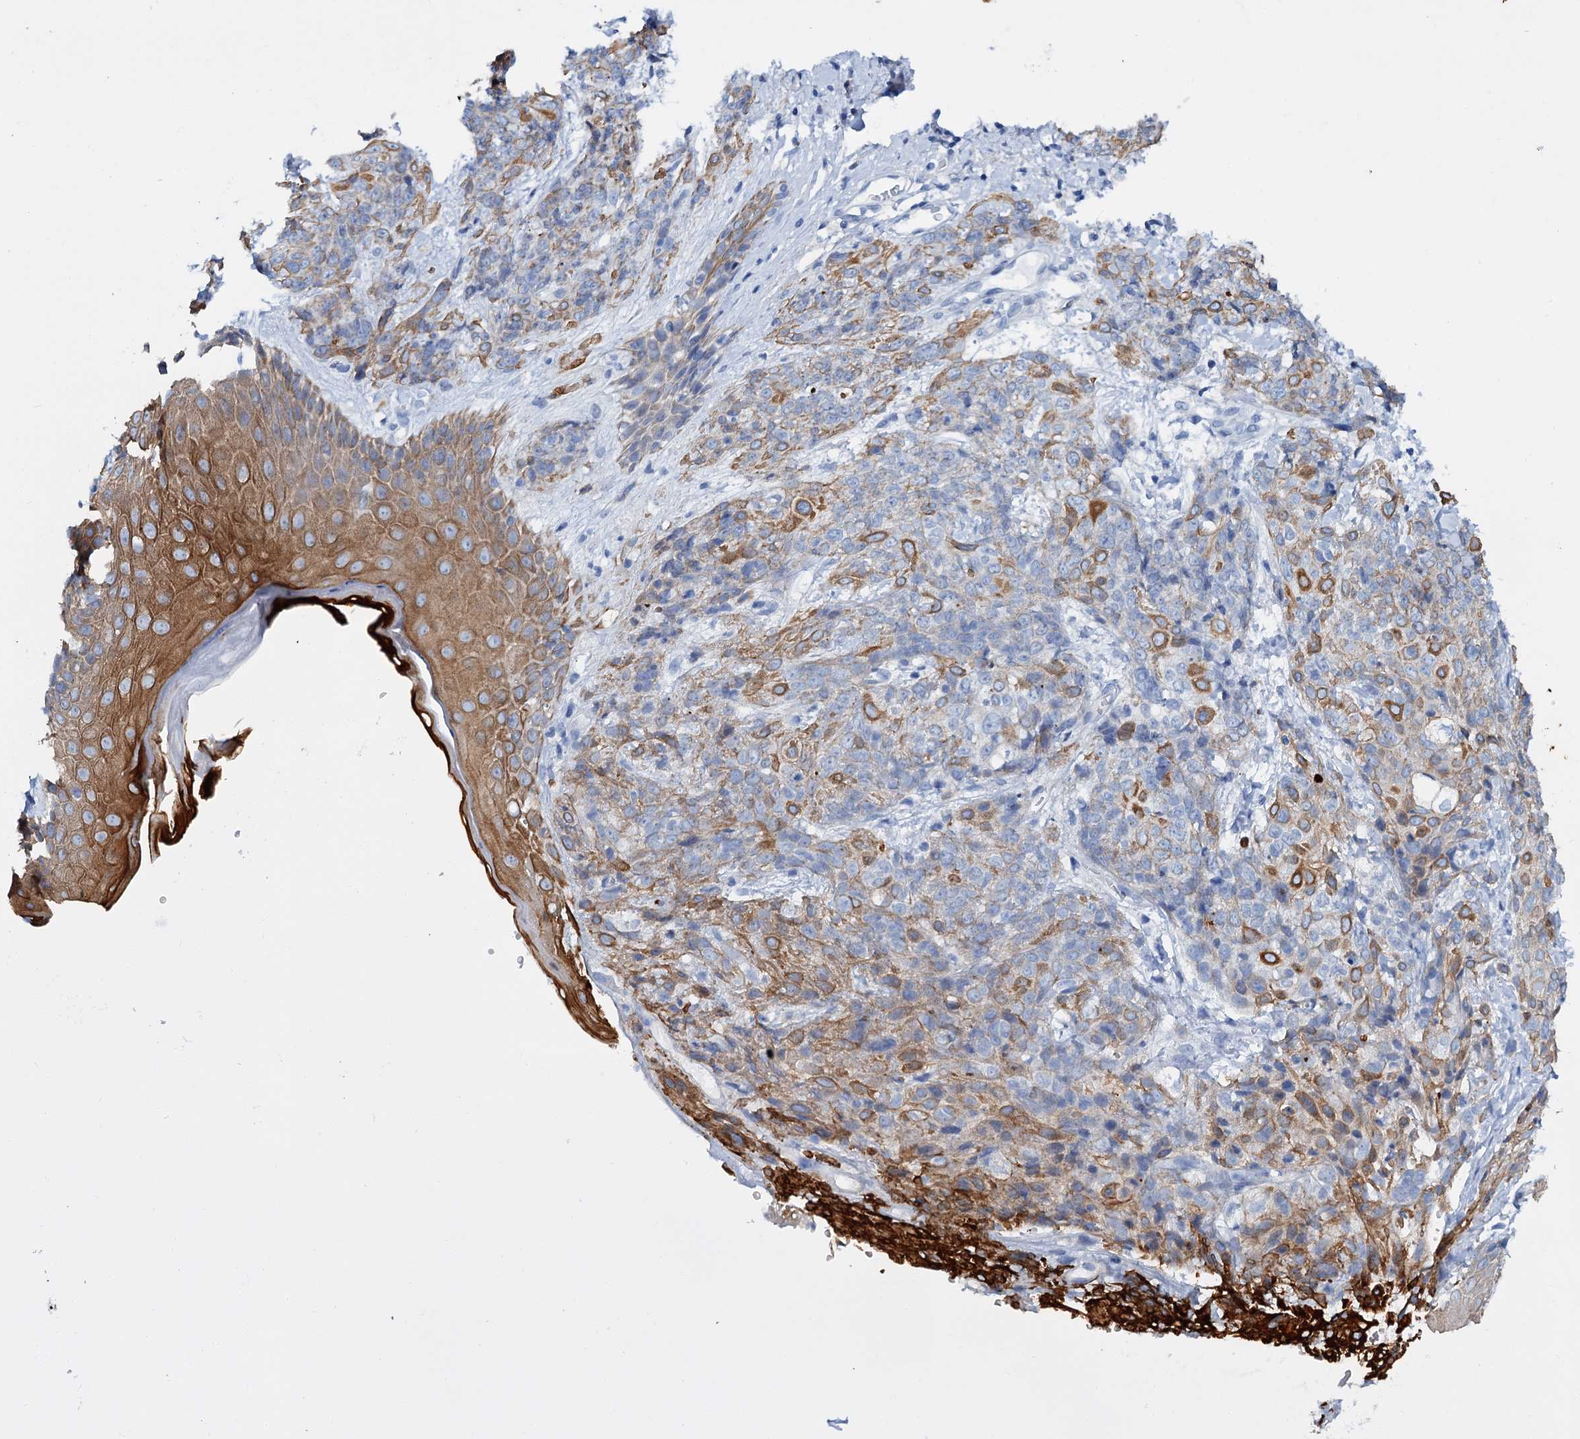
{"staining": {"intensity": "moderate", "quantity": "25%-75%", "location": "cytoplasmic/membranous"}, "tissue": "skin cancer", "cell_type": "Tumor cells", "image_type": "cancer", "snomed": [{"axis": "morphology", "description": "Squamous cell carcinoma, NOS"}, {"axis": "topography", "description": "Skin"}, {"axis": "topography", "description": "Vulva"}], "caption": "Skin squamous cell carcinoma was stained to show a protein in brown. There is medium levels of moderate cytoplasmic/membranous expression in about 25%-75% of tumor cells.", "gene": "FAAP20", "patient": {"sex": "female", "age": 85}}